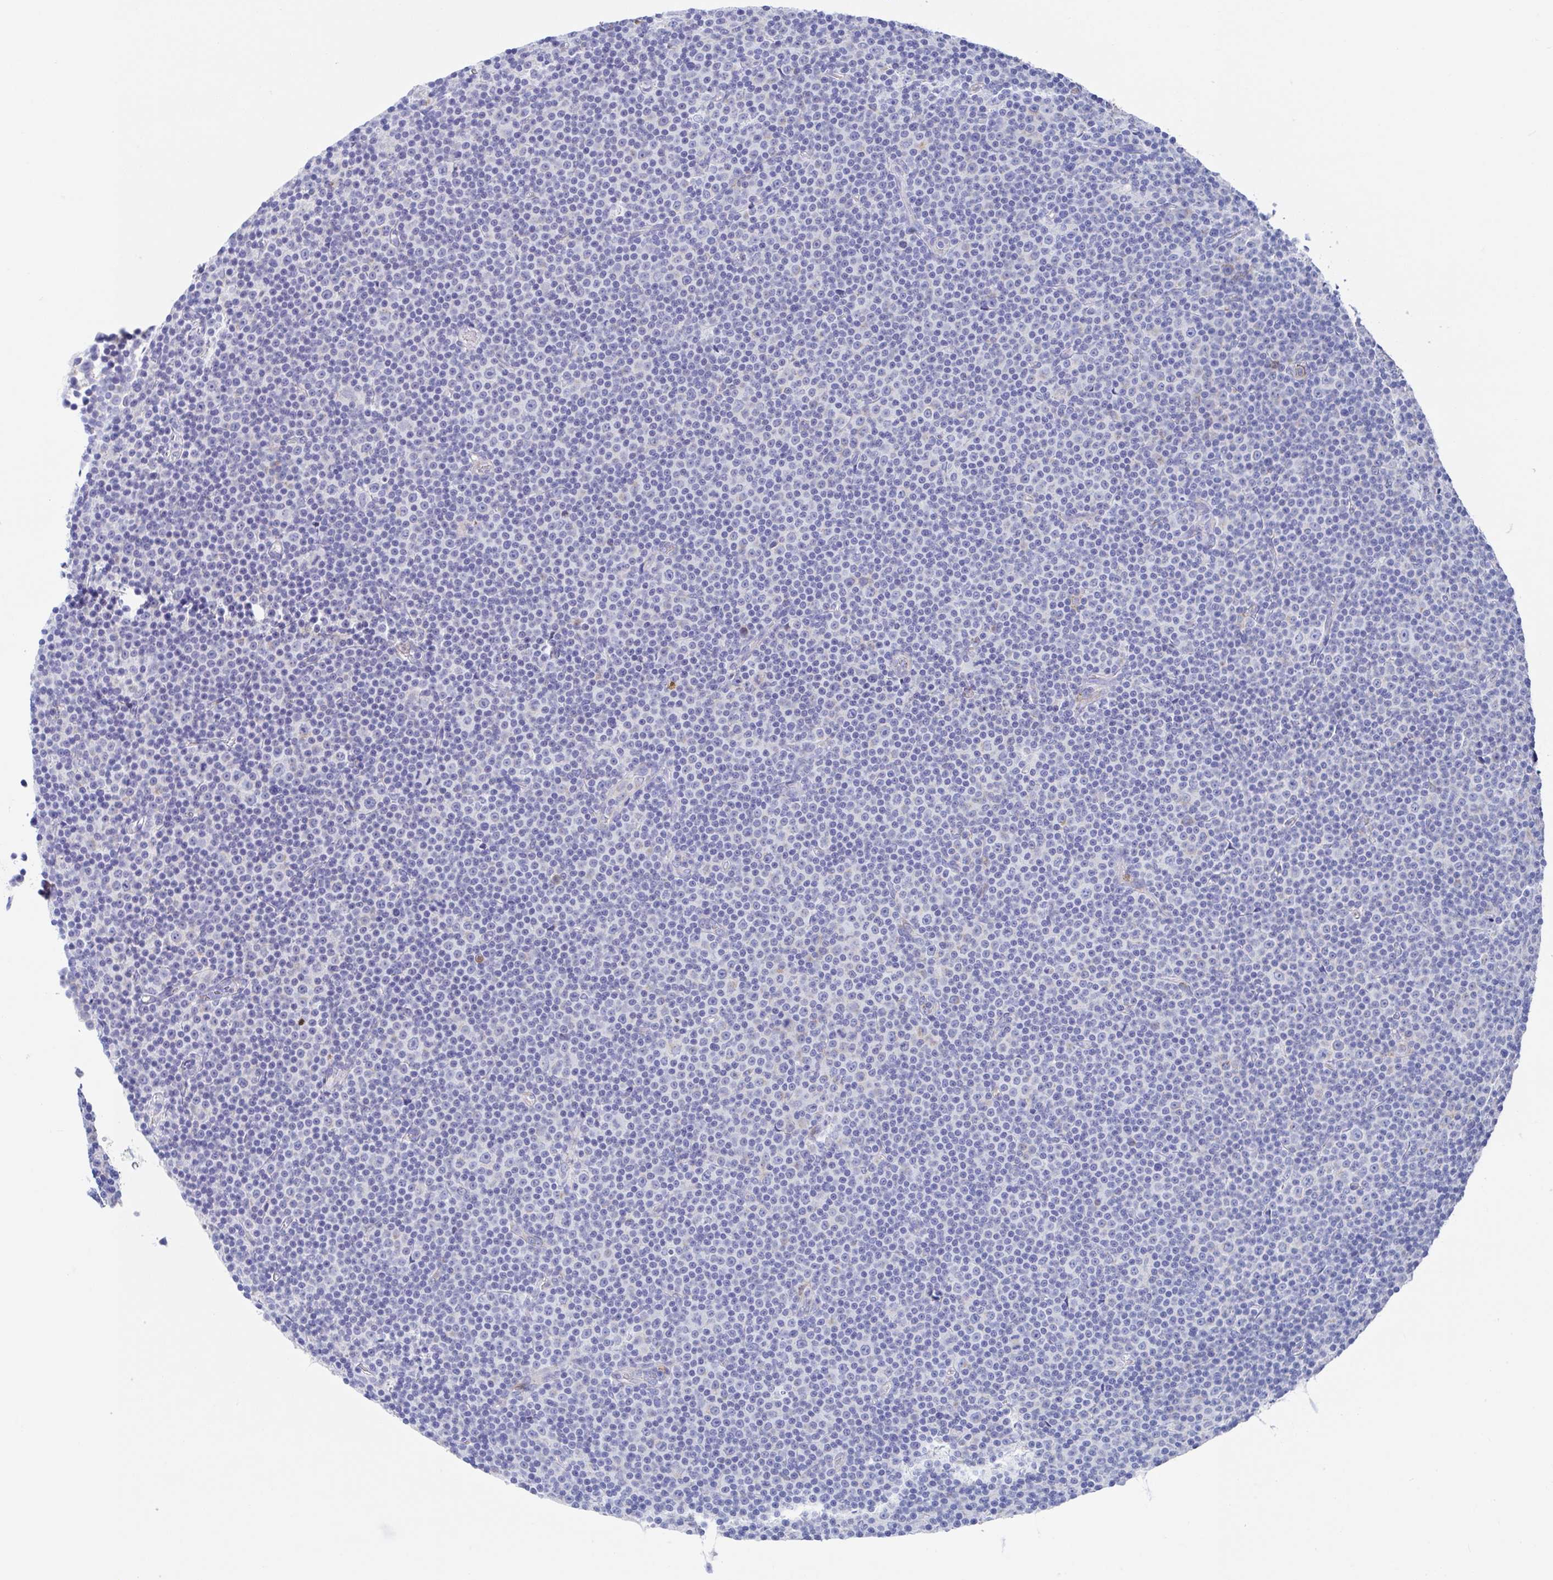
{"staining": {"intensity": "negative", "quantity": "none", "location": "none"}, "tissue": "lymphoma", "cell_type": "Tumor cells", "image_type": "cancer", "snomed": [{"axis": "morphology", "description": "Malignant lymphoma, non-Hodgkin's type, Low grade"}, {"axis": "topography", "description": "Lymph node"}], "caption": "A micrograph of low-grade malignant lymphoma, non-Hodgkin's type stained for a protein demonstrates no brown staining in tumor cells. Brightfield microscopy of immunohistochemistry stained with DAB (3,3'-diaminobenzidine) (brown) and hematoxylin (blue), captured at high magnification.", "gene": "FCGR3A", "patient": {"sex": "female", "age": 67}}